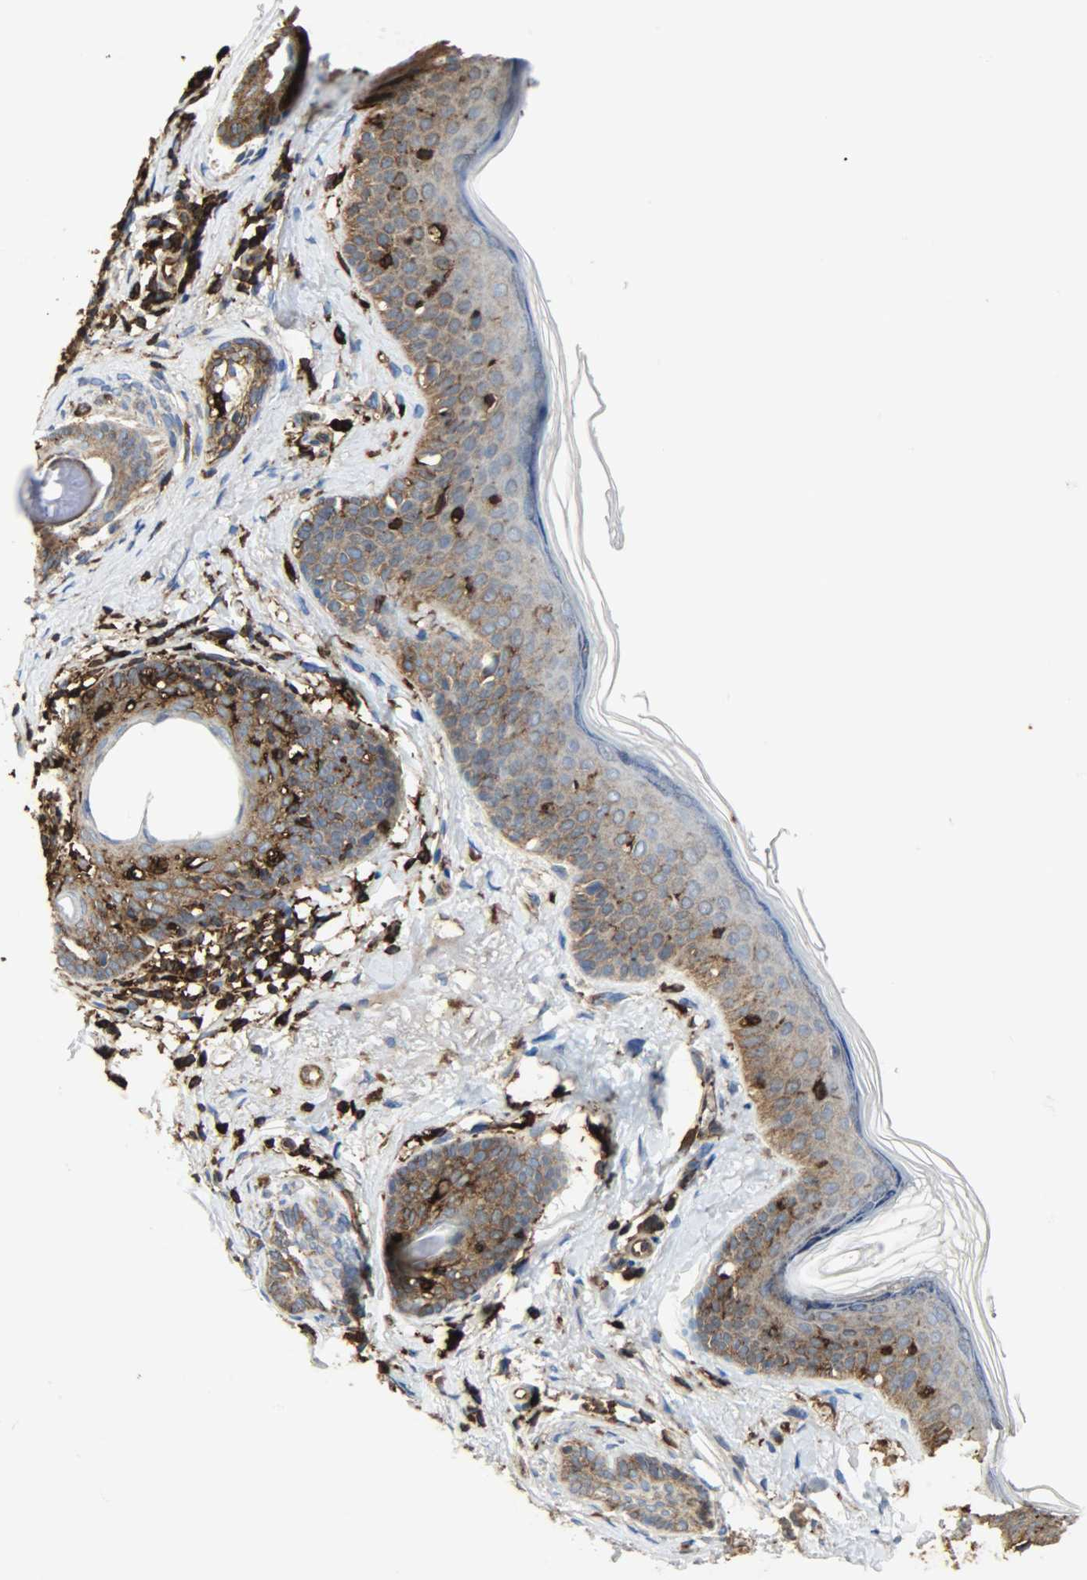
{"staining": {"intensity": "strong", "quantity": ">75%", "location": "cytoplasmic/membranous"}, "tissue": "skin cancer", "cell_type": "Tumor cells", "image_type": "cancer", "snomed": [{"axis": "morphology", "description": "Normal tissue, NOS"}, {"axis": "morphology", "description": "Basal cell carcinoma"}, {"axis": "topography", "description": "Skin"}], "caption": "Protein expression analysis of human skin cancer reveals strong cytoplasmic/membranous staining in about >75% of tumor cells. The protein is stained brown, and the nuclei are stained in blue (DAB (3,3'-diaminobenzidine) IHC with brightfield microscopy, high magnification).", "gene": "VASP", "patient": {"sex": "female", "age": 69}}